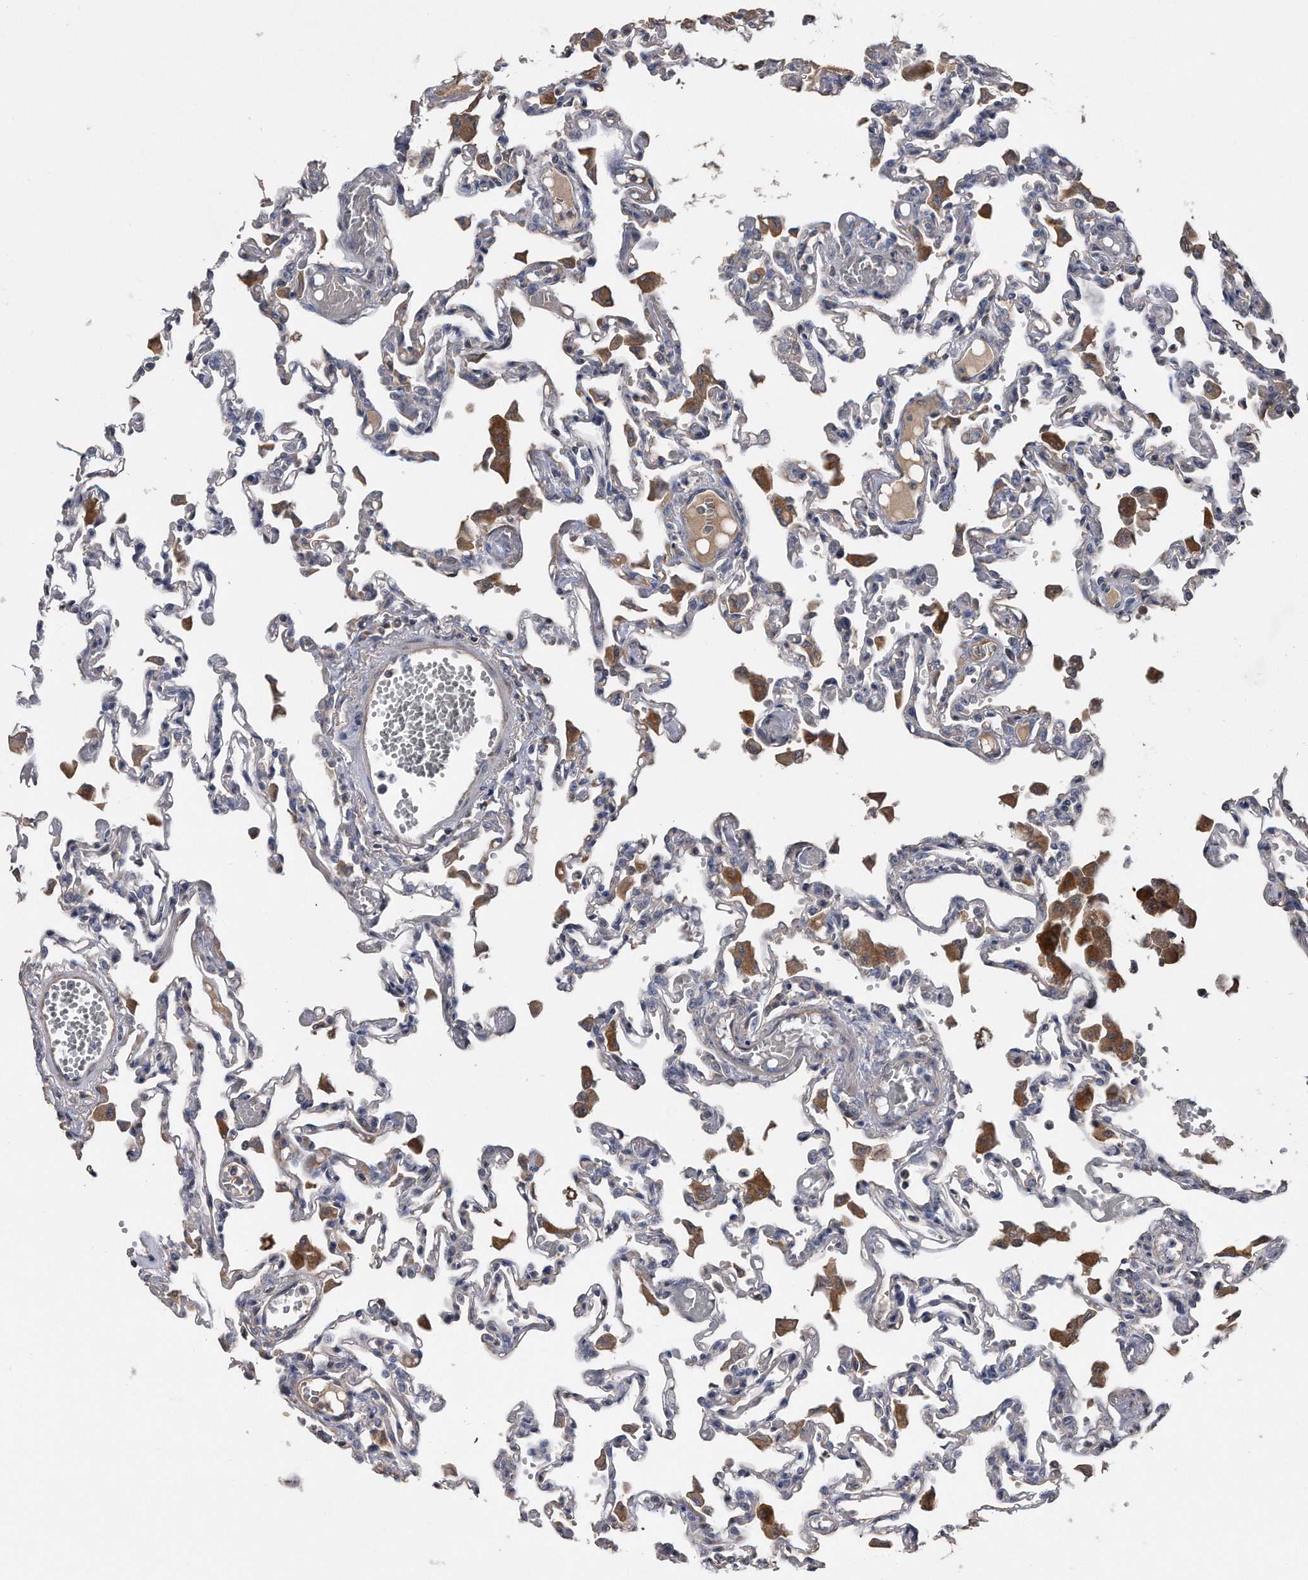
{"staining": {"intensity": "negative", "quantity": "none", "location": "none"}, "tissue": "lung", "cell_type": "Alveolar cells", "image_type": "normal", "snomed": [{"axis": "morphology", "description": "Normal tissue, NOS"}, {"axis": "topography", "description": "Bronchus"}, {"axis": "topography", "description": "Lung"}], "caption": "This is a micrograph of immunohistochemistry staining of normal lung, which shows no staining in alveolar cells. (DAB IHC visualized using brightfield microscopy, high magnification).", "gene": "KCND3", "patient": {"sex": "female", "age": 49}}